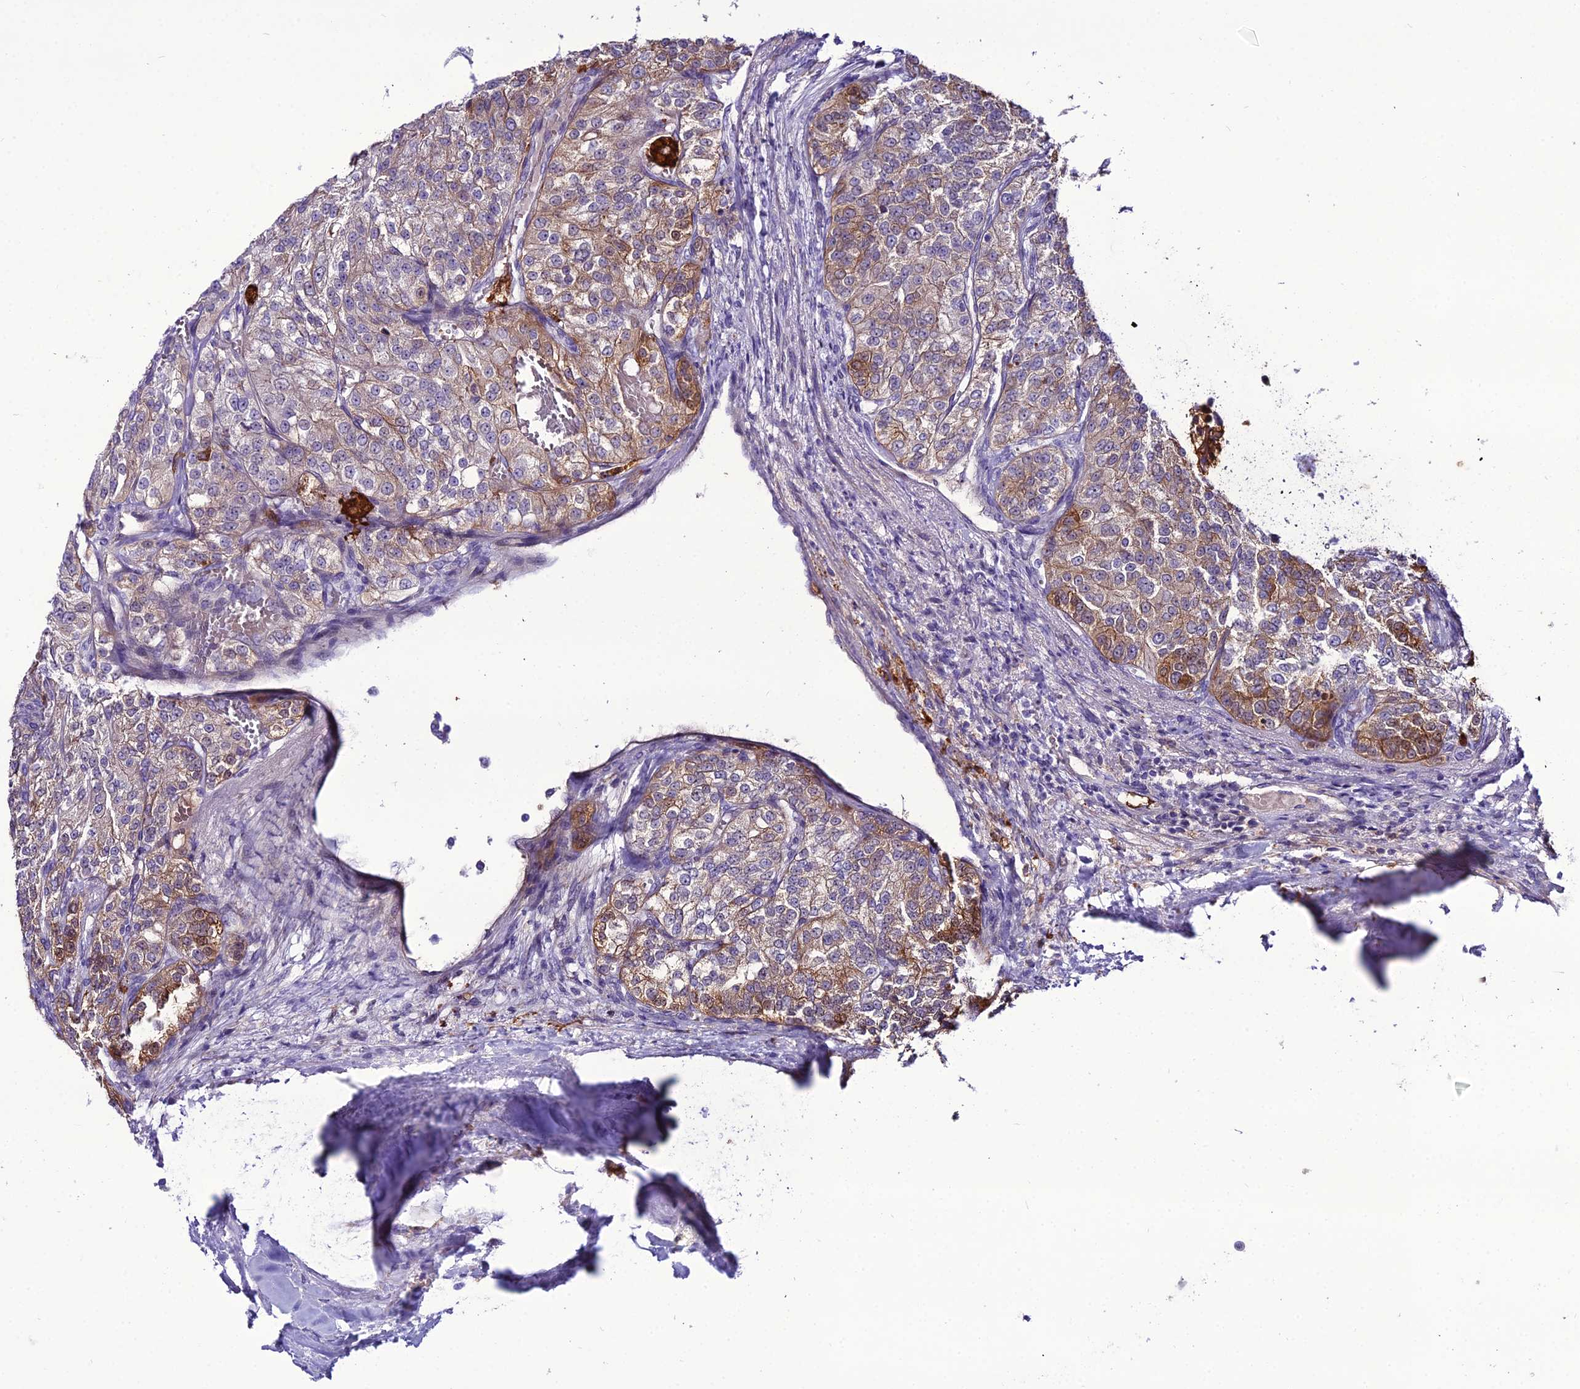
{"staining": {"intensity": "moderate", "quantity": "25%-75%", "location": "cytoplasmic/membranous"}, "tissue": "renal cancer", "cell_type": "Tumor cells", "image_type": "cancer", "snomed": [{"axis": "morphology", "description": "Adenocarcinoma, NOS"}, {"axis": "topography", "description": "Kidney"}], "caption": "An immunohistochemistry (IHC) image of neoplastic tissue is shown. Protein staining in brown shows moderate cytoplasmic/membranous positivity in renal cancer within tumor cells.", "gene": "MB21D2", "patient": {"sex": "female", "age": 63}}